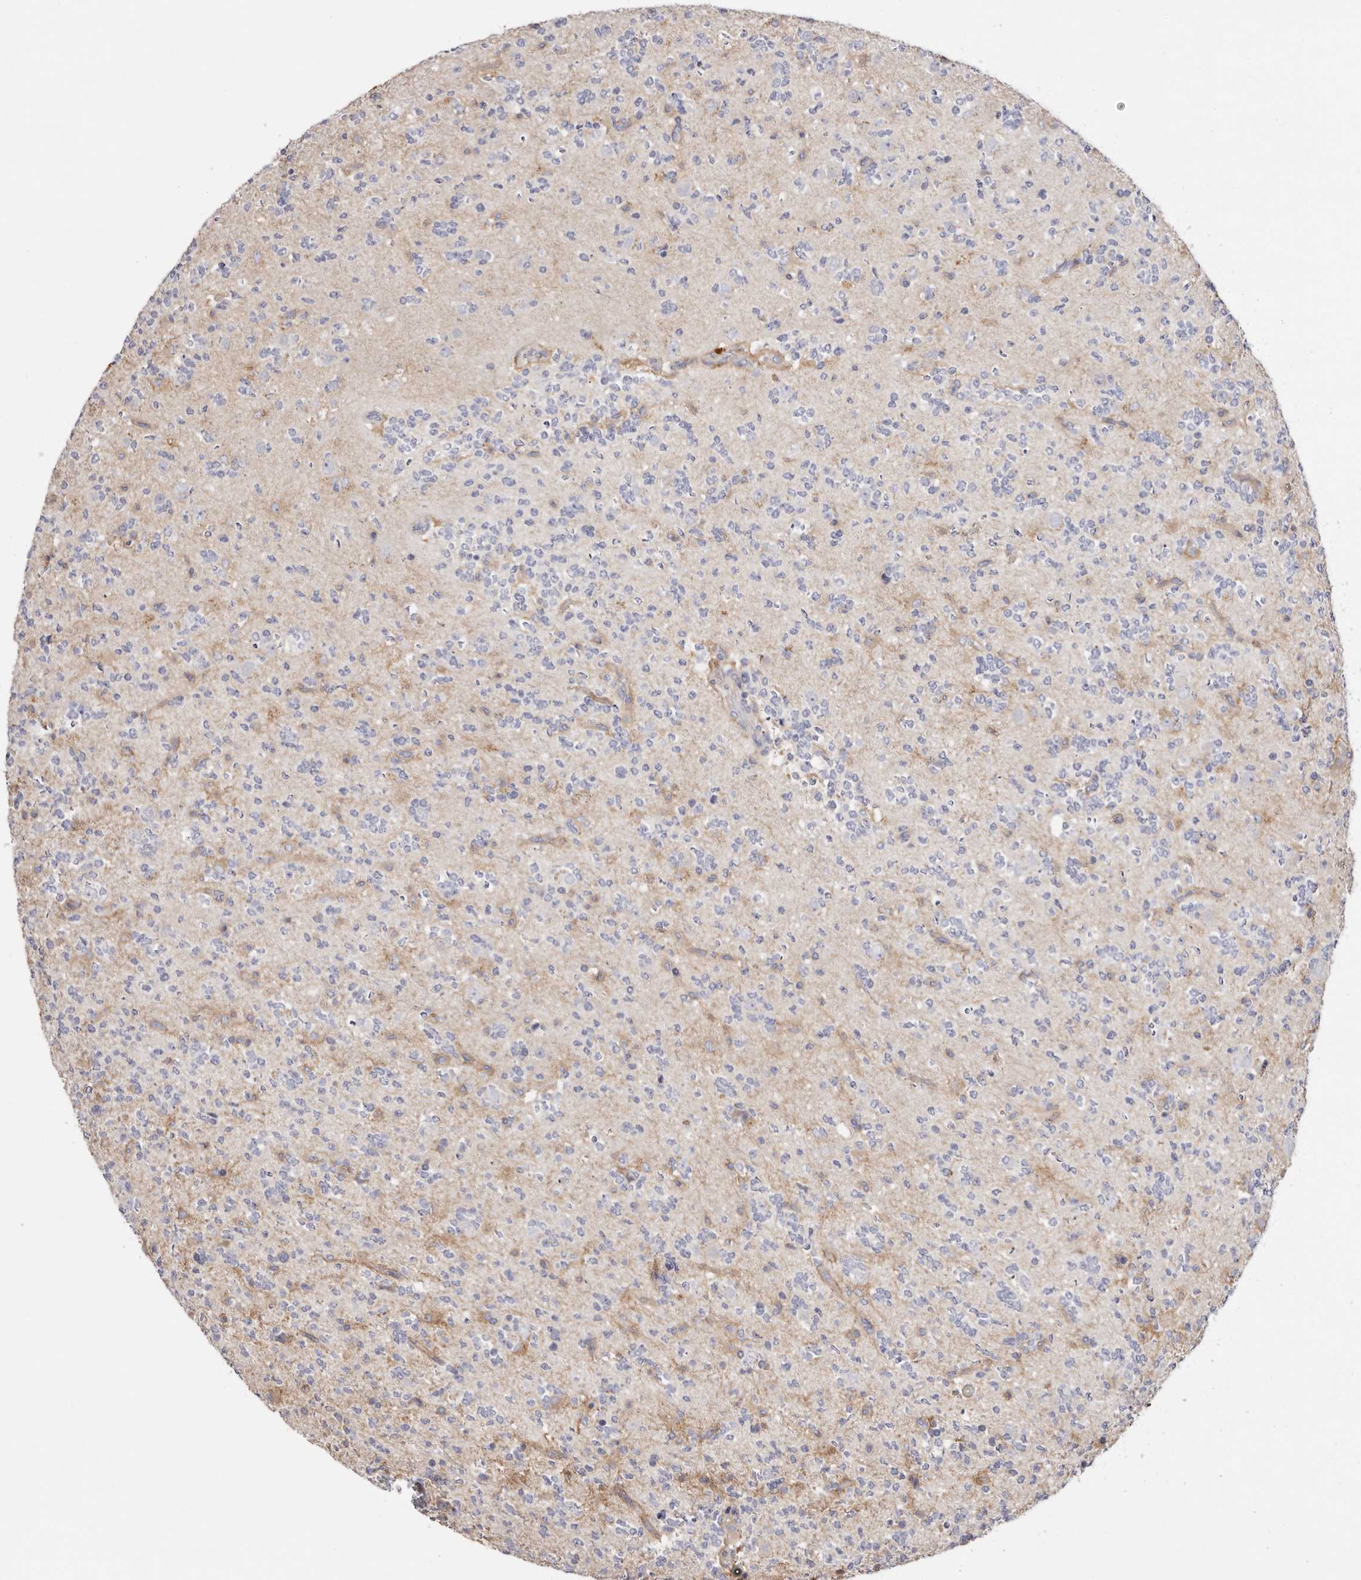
{"staining": {"intensity": "negative", "quantity": "none", "location": "none"}, "tissue": "glioma", "cell_type": "Tumor cells", "image_type": "cancer", "snomed": [{"axis": "morphology", "description": "Glioma, malignant, High grade"}, {"axis": "topography", "description": "Brain"}], "caption": "Glioma was stained to show a protein in brown. There is no significant positivity in tumor cells.", "gene": "STK16", "patient": {"sex": "female", "age": 62}}